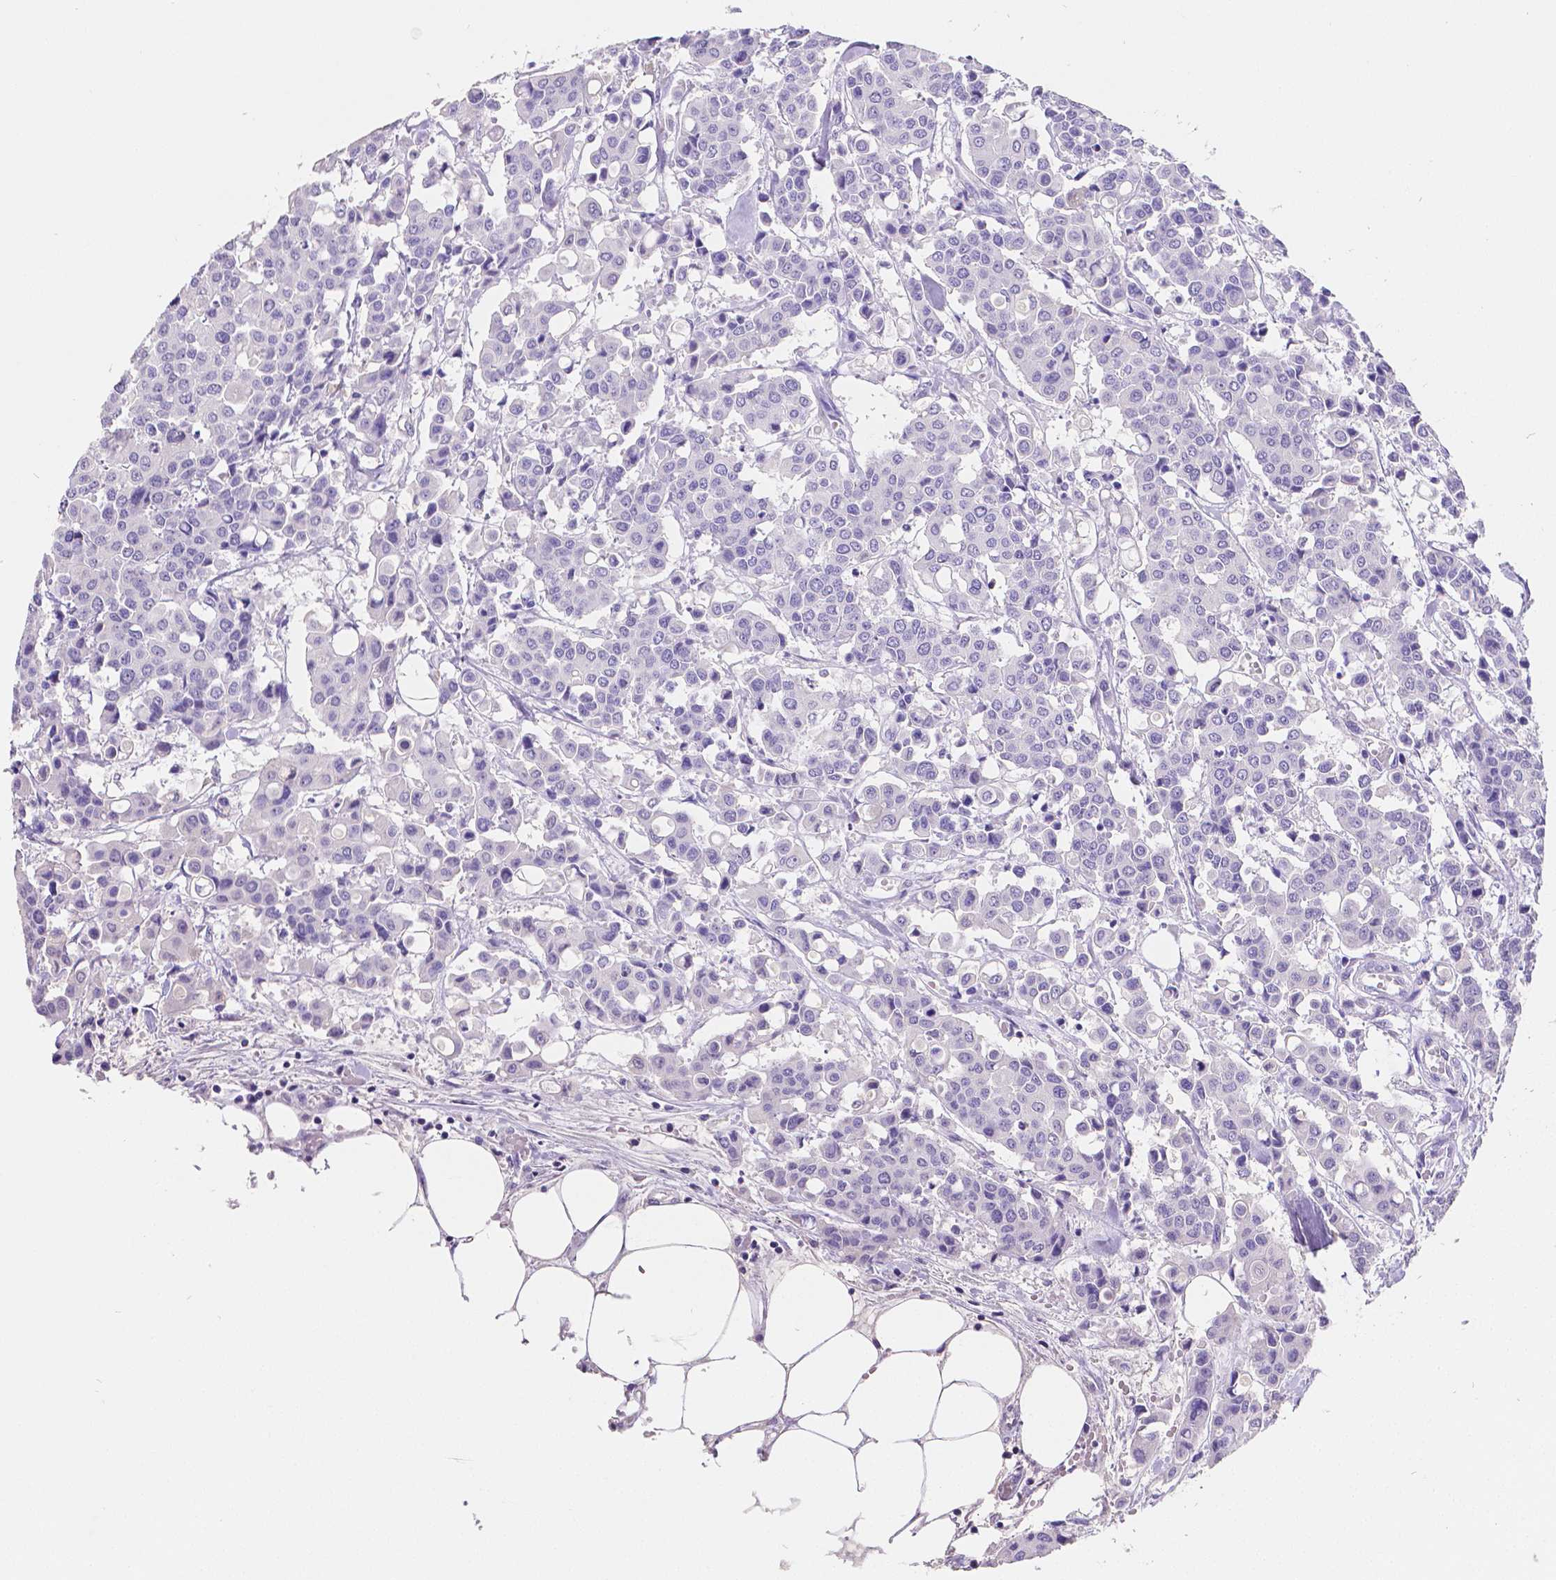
{"staining": {"intensity": "negative", "quantity": "none", "location": "none"}, "tissue": "carcinoid", "cell_type": "Tumor cells", "image_type": "cancer", "snomed": [{"axis": "morphology", "description": "Carcinoid, malignant, NOS"}, {"axis": "topography", "description": "Colon"}], "caption": "Malignant carcinoid was stained to show a protein in brown. There is no significant expression in tumor cells. The staining is performed using DAB (3,3'-diaminobenzidine) brown chromogen with nuclei counter-stained in using hematoxylin.", "gene": "SATB2", "patient": {"sex": "male", "age": 81}}